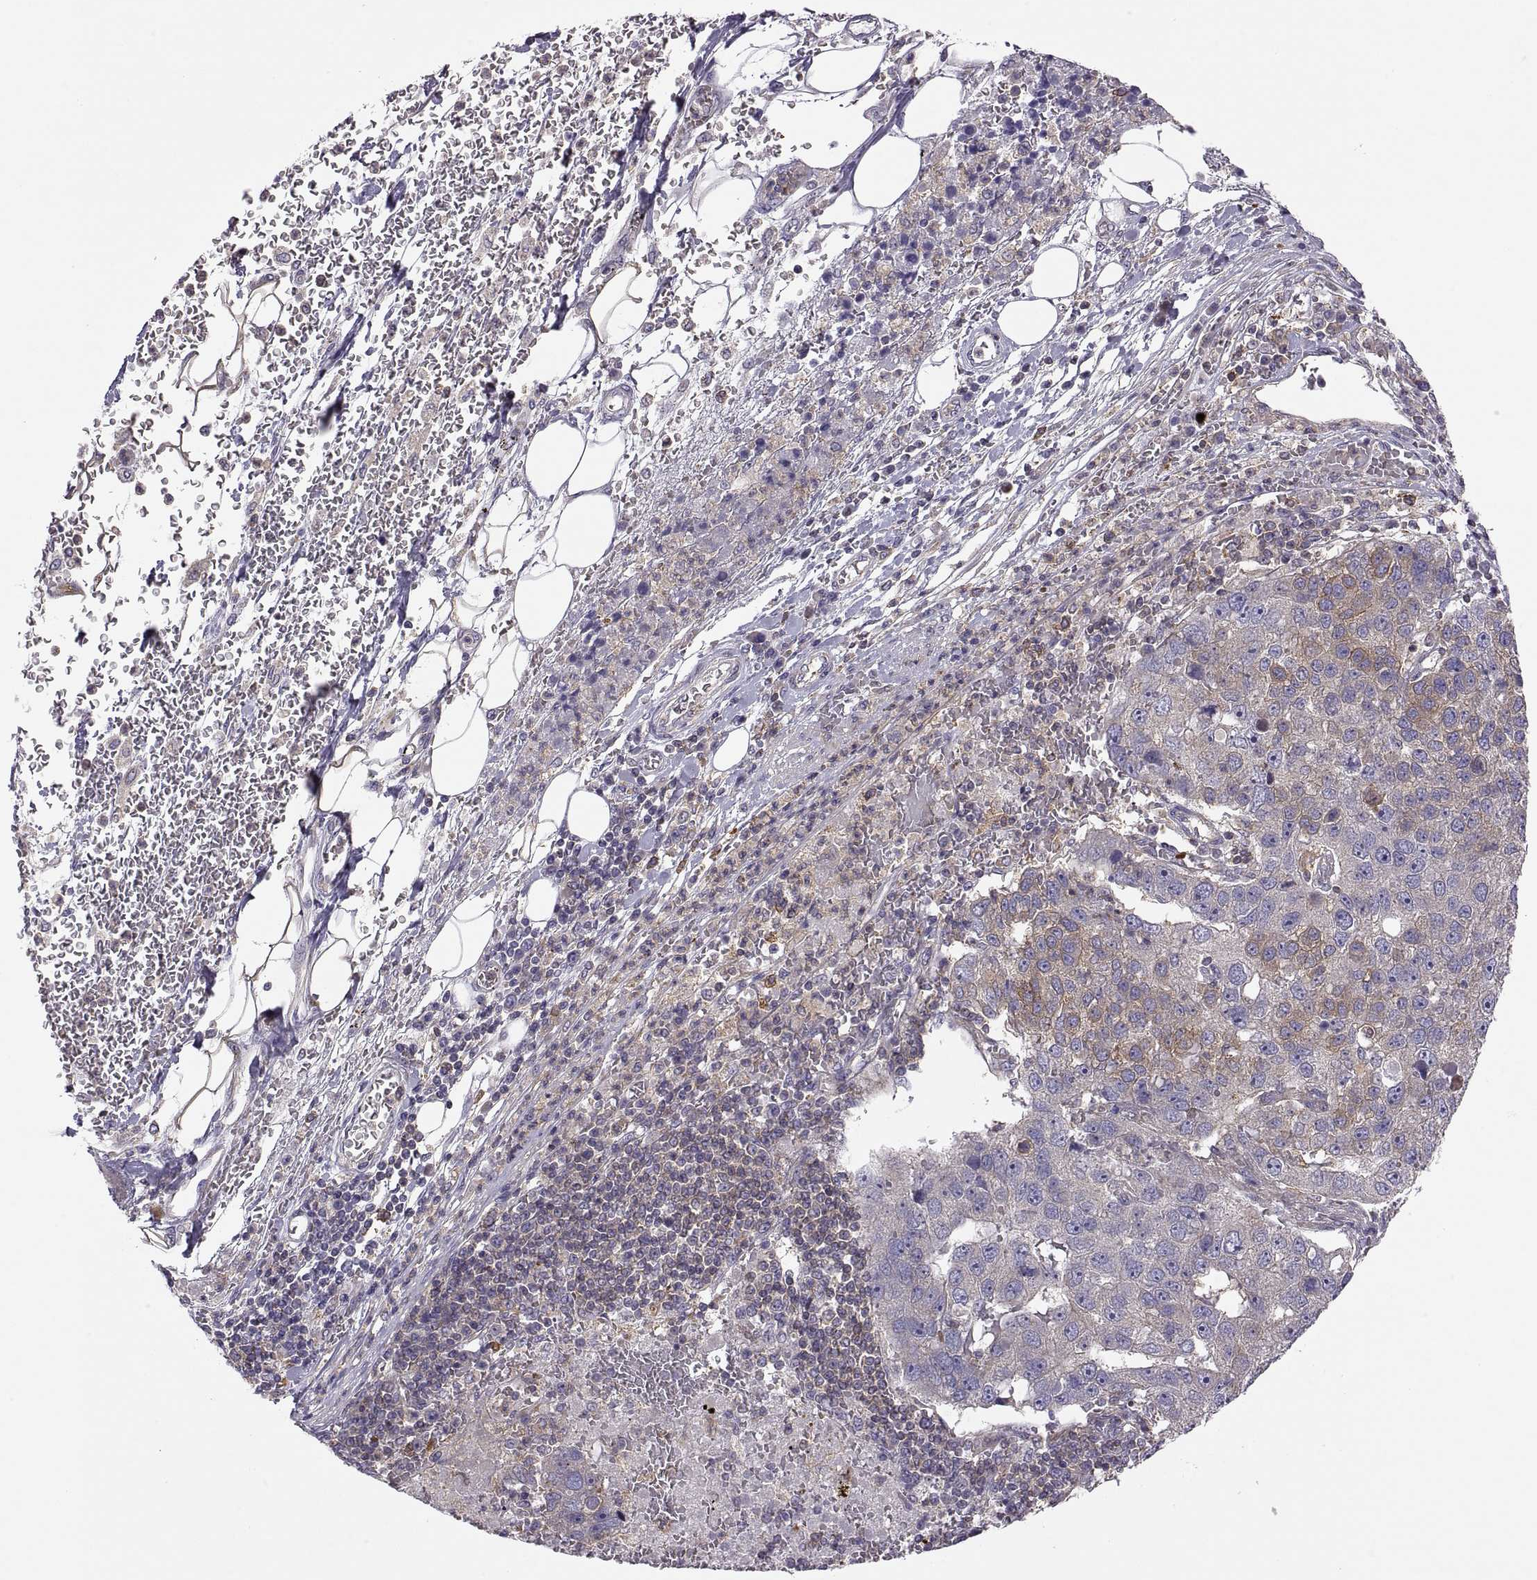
{"staining": {"intensity": "moderate", "quantity": "<25%", "location": "cytoplasmic/membranous"}, "tissue": "pancreatic cancer", "cell_type": "Tumor cells", "image_type": "cancer", "snomed": [{"axis": "morphology", "description": "Adenocarcinoma, NOS"}, {"axis": "topography", "description": "Pancreas"}], "caption": "A micrograph of pancreatic cancer stained for a protein displays moderate cytoplasmic/membranous brown staining in tumor cells.", "gene": "SPATA32", "patient": {"sex": "female", "age": 61}}